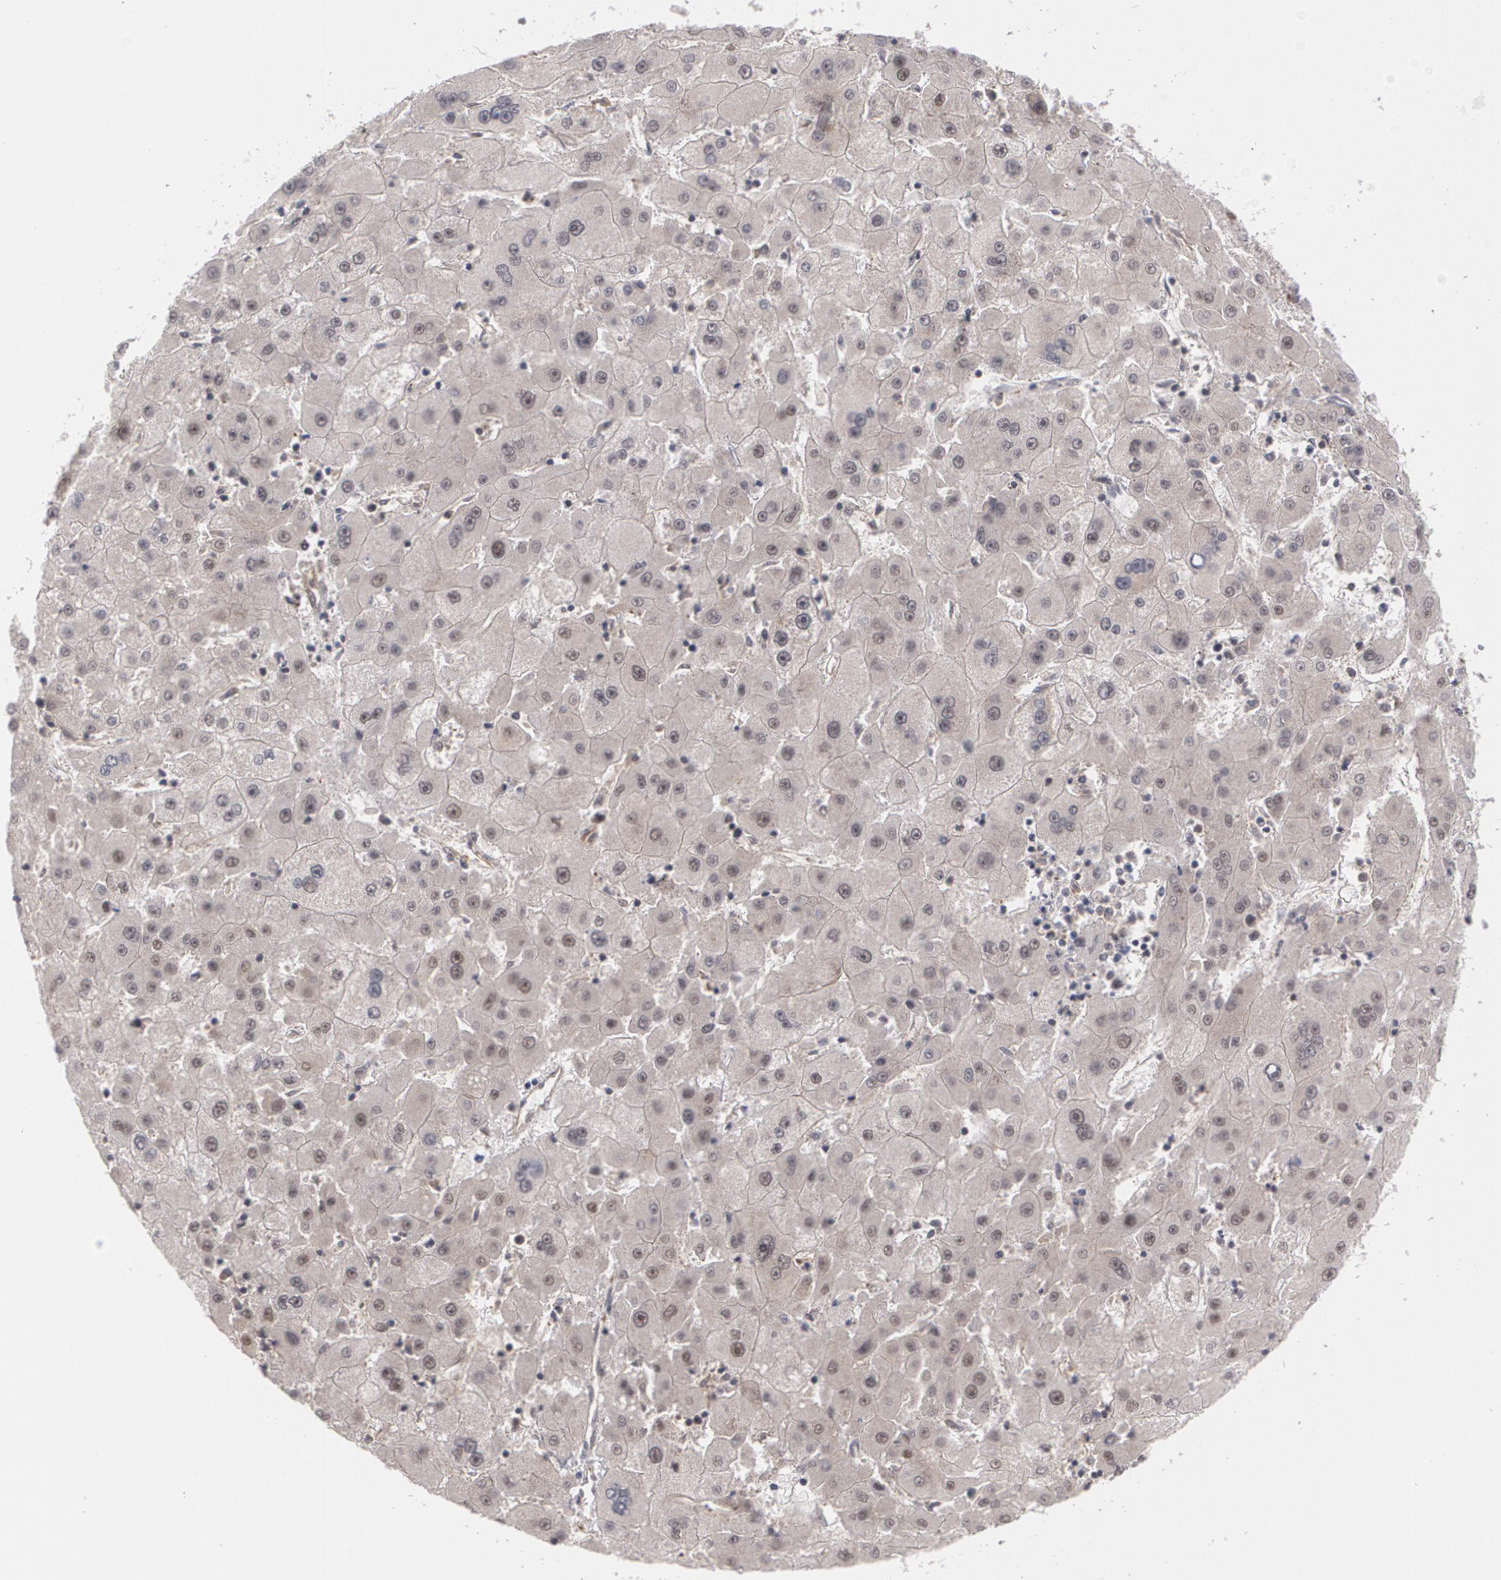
{"staining": {"intensity": "weak", "quantity": ">75%", "location": "nuclear"}, "tissue": "liver cancer", "cell_type": "Tumor cells", "image_type": "cancer", "snomed": [{"axis": "morphology", "description": "Carcinoma, Hepatocellular, NOS"}, {"axis": "topography", "description": "Liver"}], "caption": "Immunohistochemical staining of human liver hepatocellular carcinoma displays low levels of weak nuclear staining in approximately >75% of tumor cells.", "gene": "INTS6", "patient": {"sex": "male", "age": 72}}